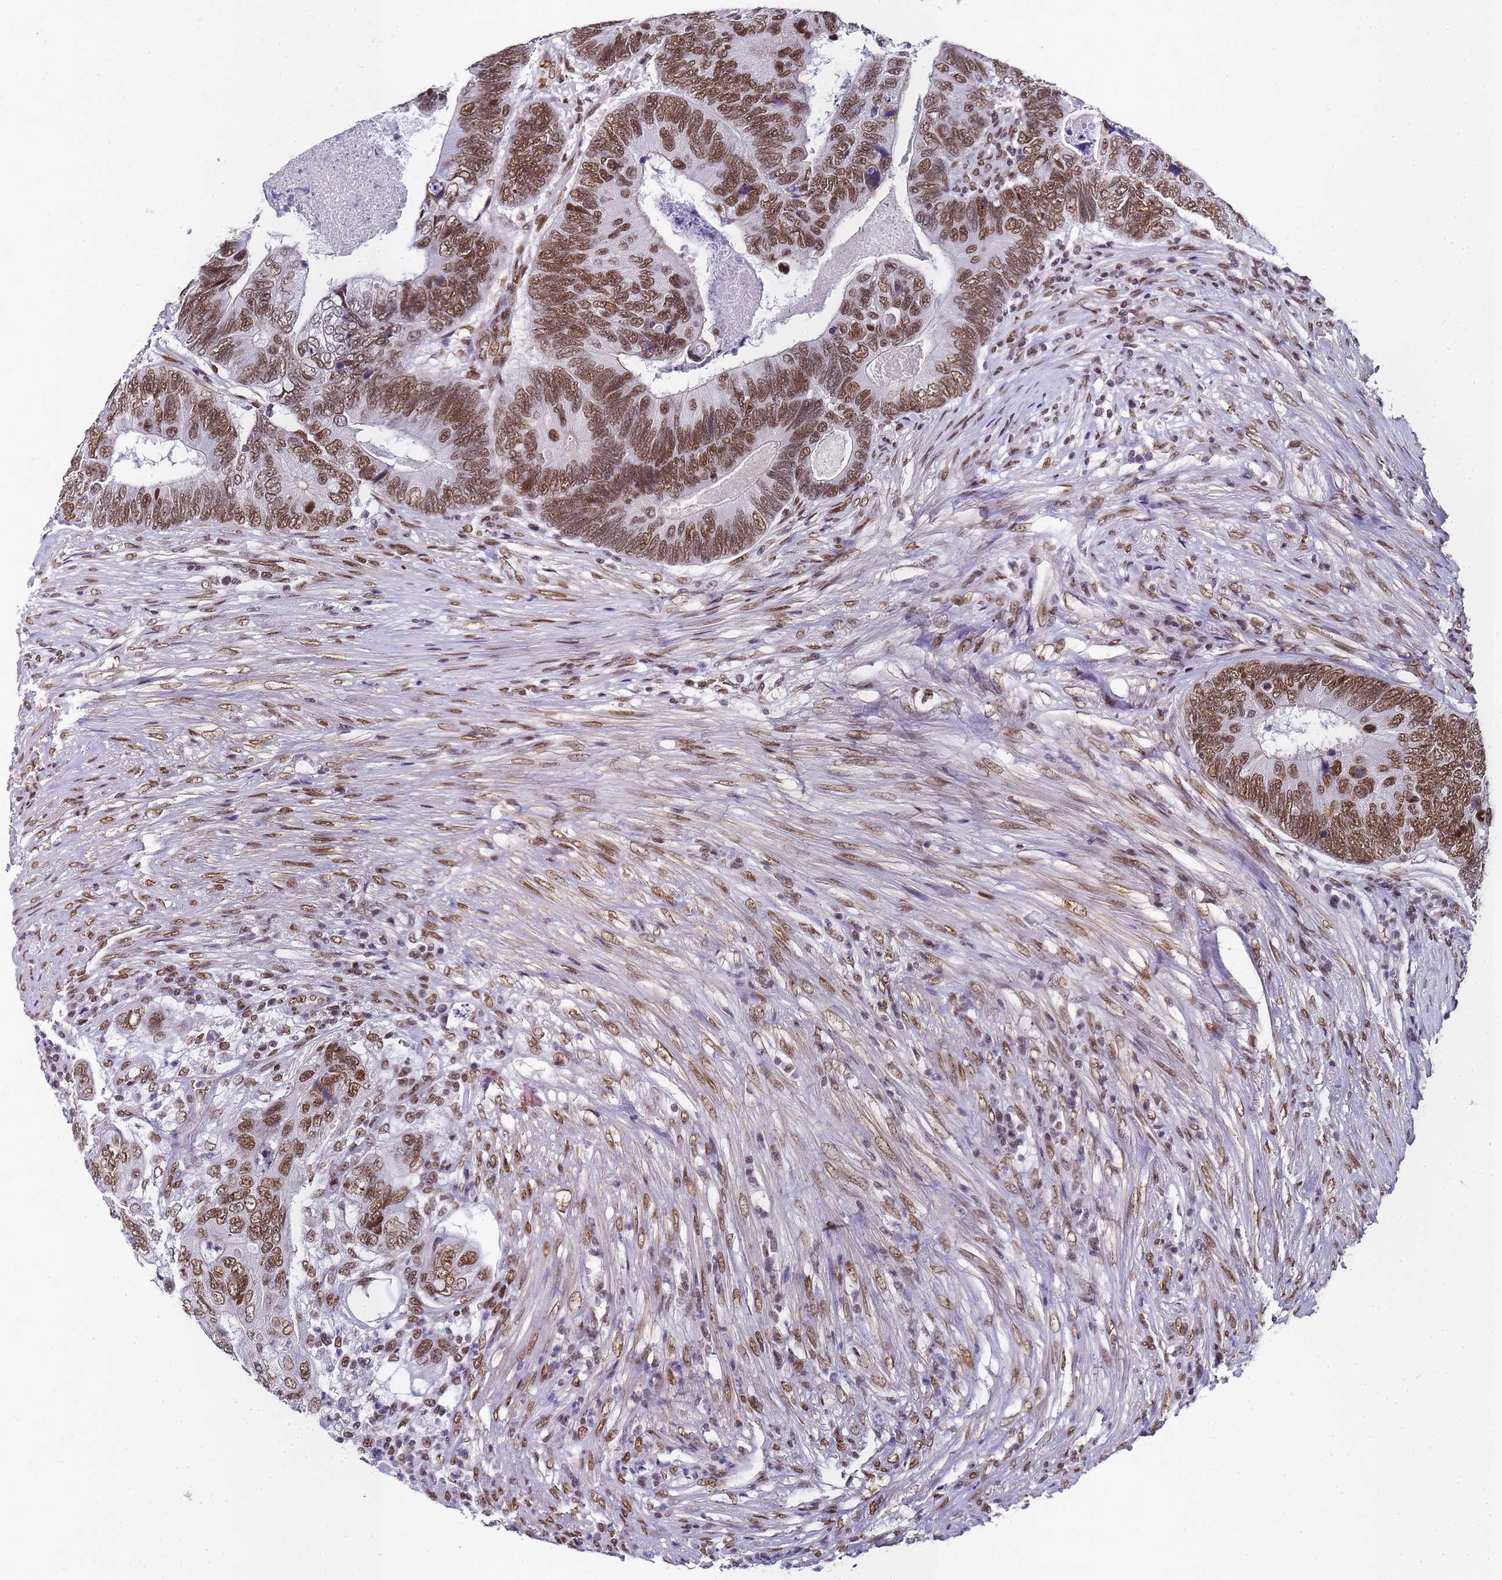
{"staining": {"intensity": "moderate", "quantity": ">75%", "location": "nuclear"}, "tissue": "colorectal cancer", "cell_type": "Tumor cells", "image_type": "cancer", "snomed": [{"axis": "morphology", "description": "Adenocarcinoma, NOS"}, {"axis": "topography", "description": "Colon"}], "caption": "The photomicrograph displays staining of colorectal cancer (adenocarcinoma), revealing moderate nuclear protein positivity (brown color) within tumor cells.", "gene": "POLR1A", "patient": {"sex": "female", "age": 67}}